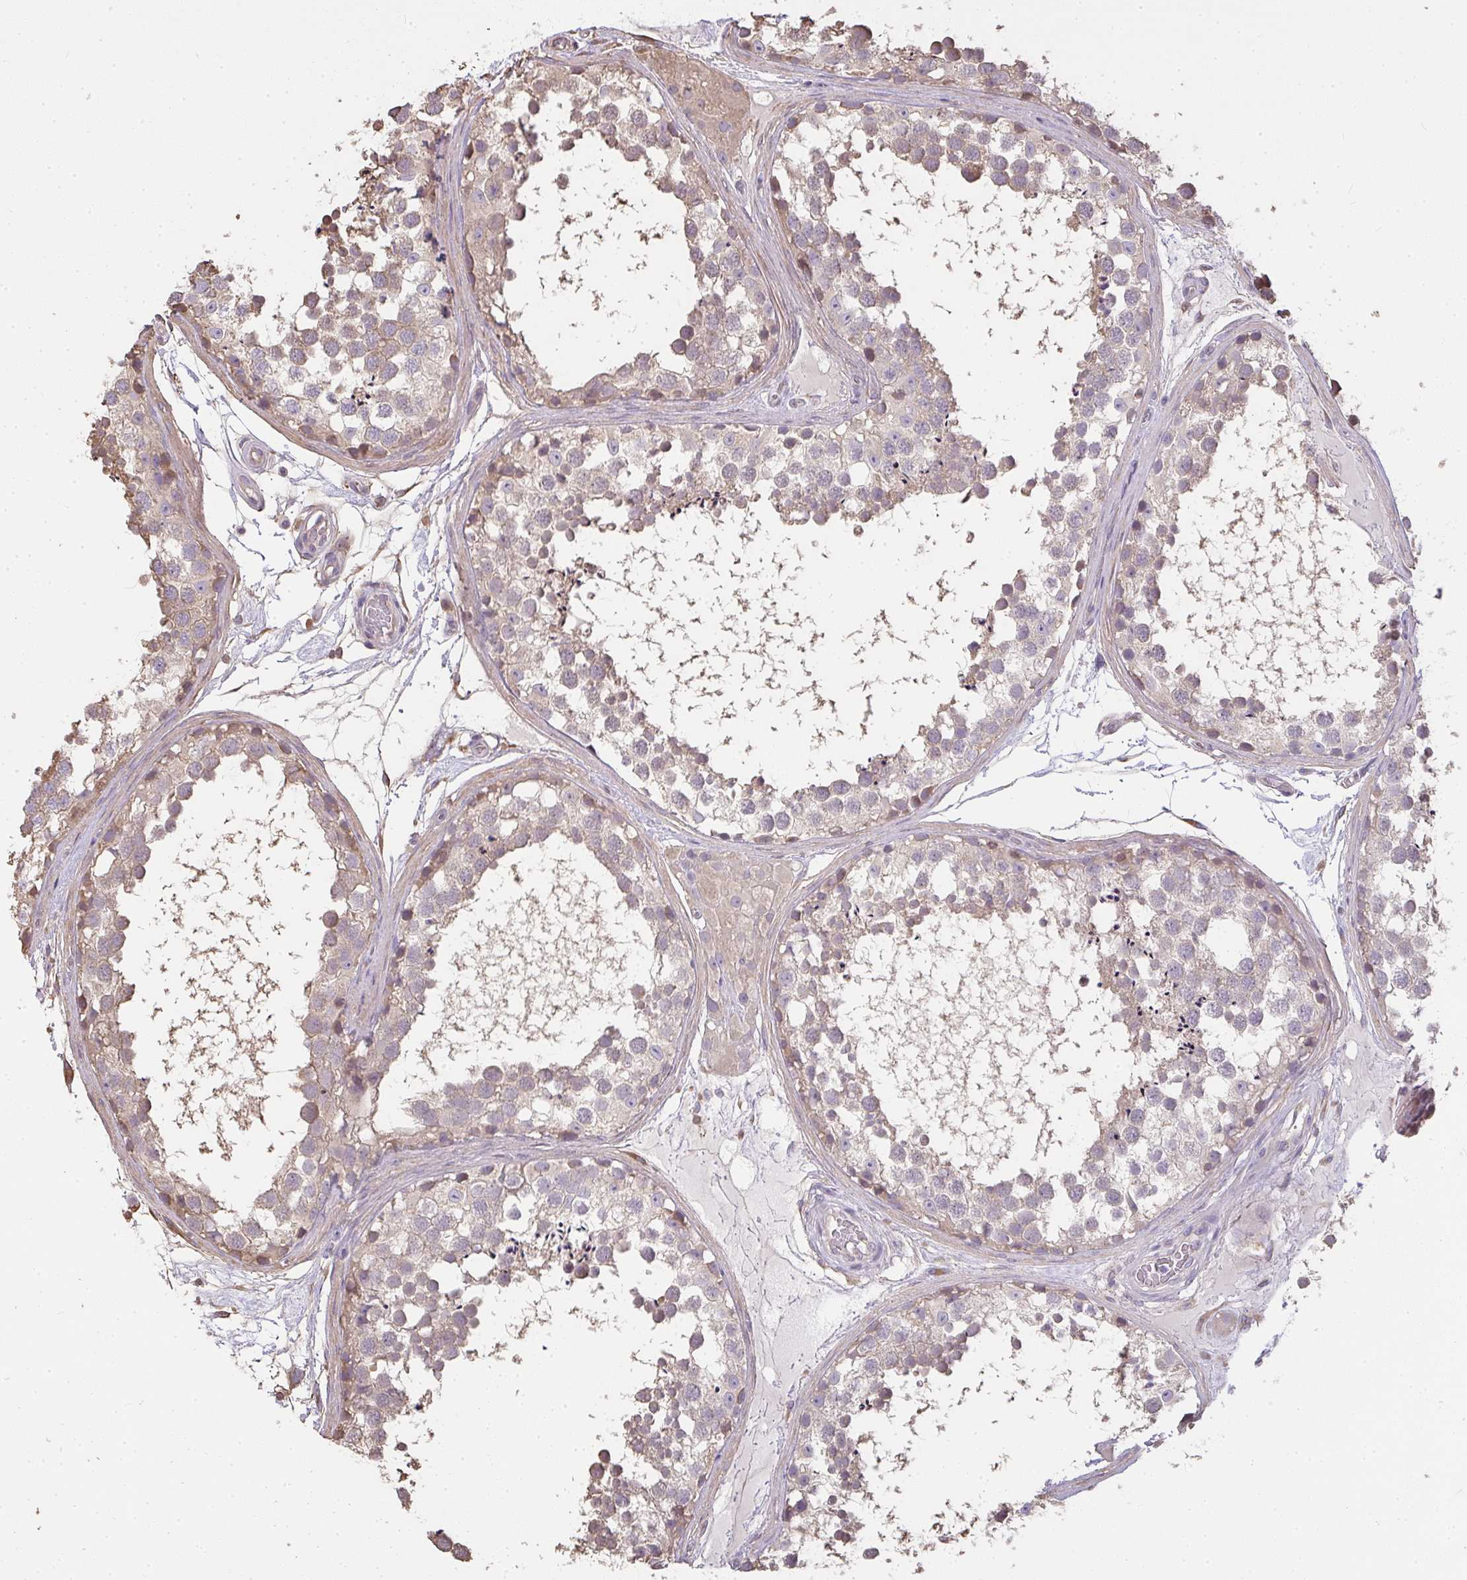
{"staining": {"intensity": "weak", "quantity": "25%-75%", "location": "cytoplasmic/membranous"}, "tissue": "testis", "cell_type": "Cells in seminiferous ducts", "image_type": "normal", "snomed": [{"axis": "morphology", "description": "Normal tissue, NOS"}, {"axis": "morphology", "description": "Seminoma, NOS"}, {"axis": "topography", "description": "Testis"}], "caption": "An immunohistochemistry (IHC) micrograph of benign tissue is shown. Protein staining in brown shows weak cytoplasmic/membranous positivity in testis within cells in seminiferous ducts. Nuclei are stained in blue.", "gene": "BRINP3", "patient": {"sex": "male", "age": 65}}